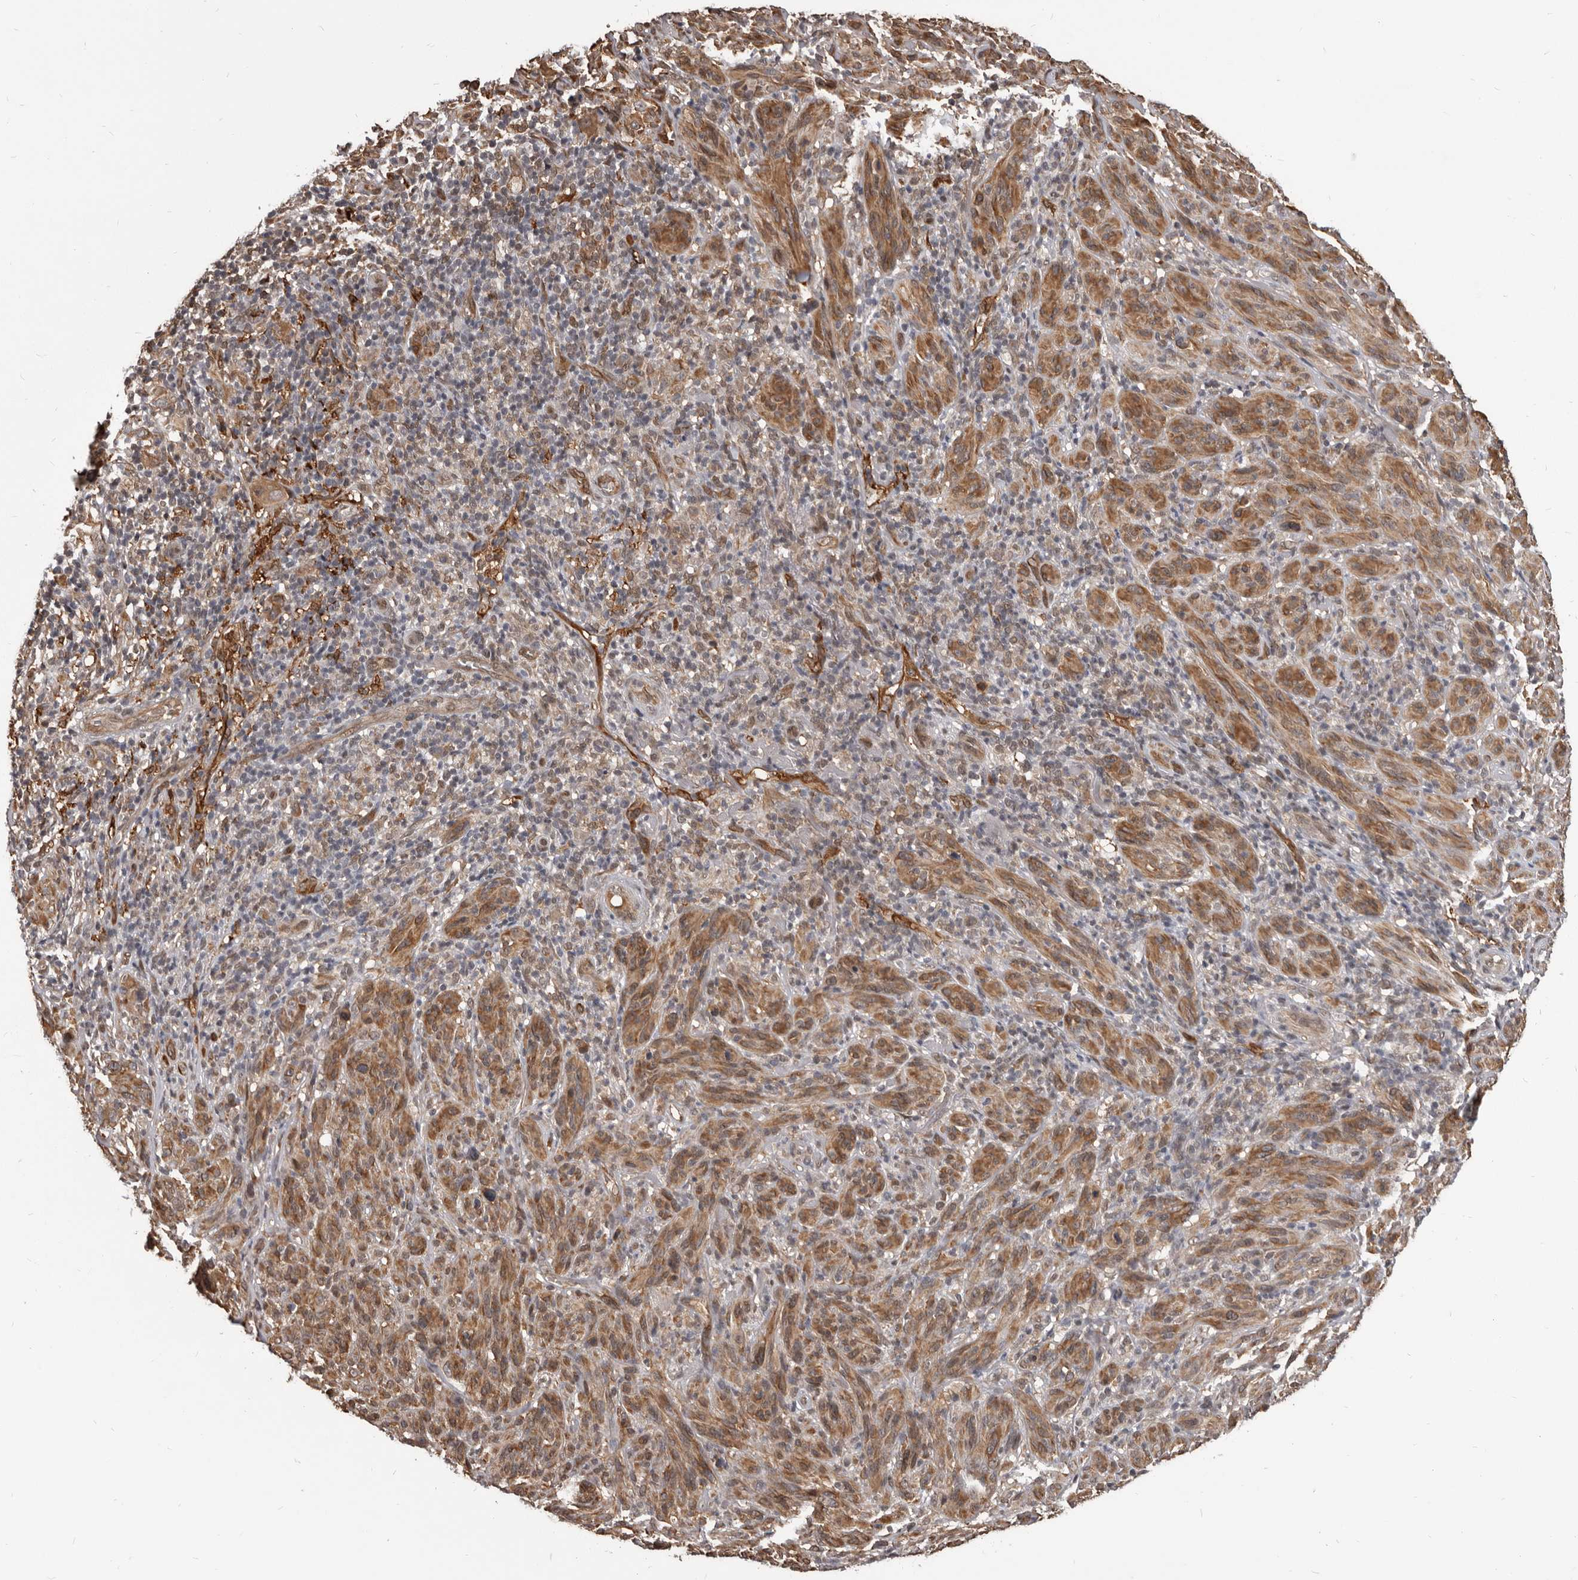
{"staining": {"intensity": "moderate", "quantity": "25%-75%", "location": "cytoplasmic/membranous"}, "tissue": "melanoma", "cell_type": "Tumor cells", "image_type": "cancer", "snomed": [{"axis": "morphology", "description": "Malignant melanoma, NOS"}, {"axis": "topography", "description": "Skin of head"}], "caption": "This is a micrograph of IHC staining of melanoma, which shows moderate expression in the cytoplasmic/membranous of tumor cells.", "gene": "ADAMTS20", "patient": {"sex": "male", "age": 96}}